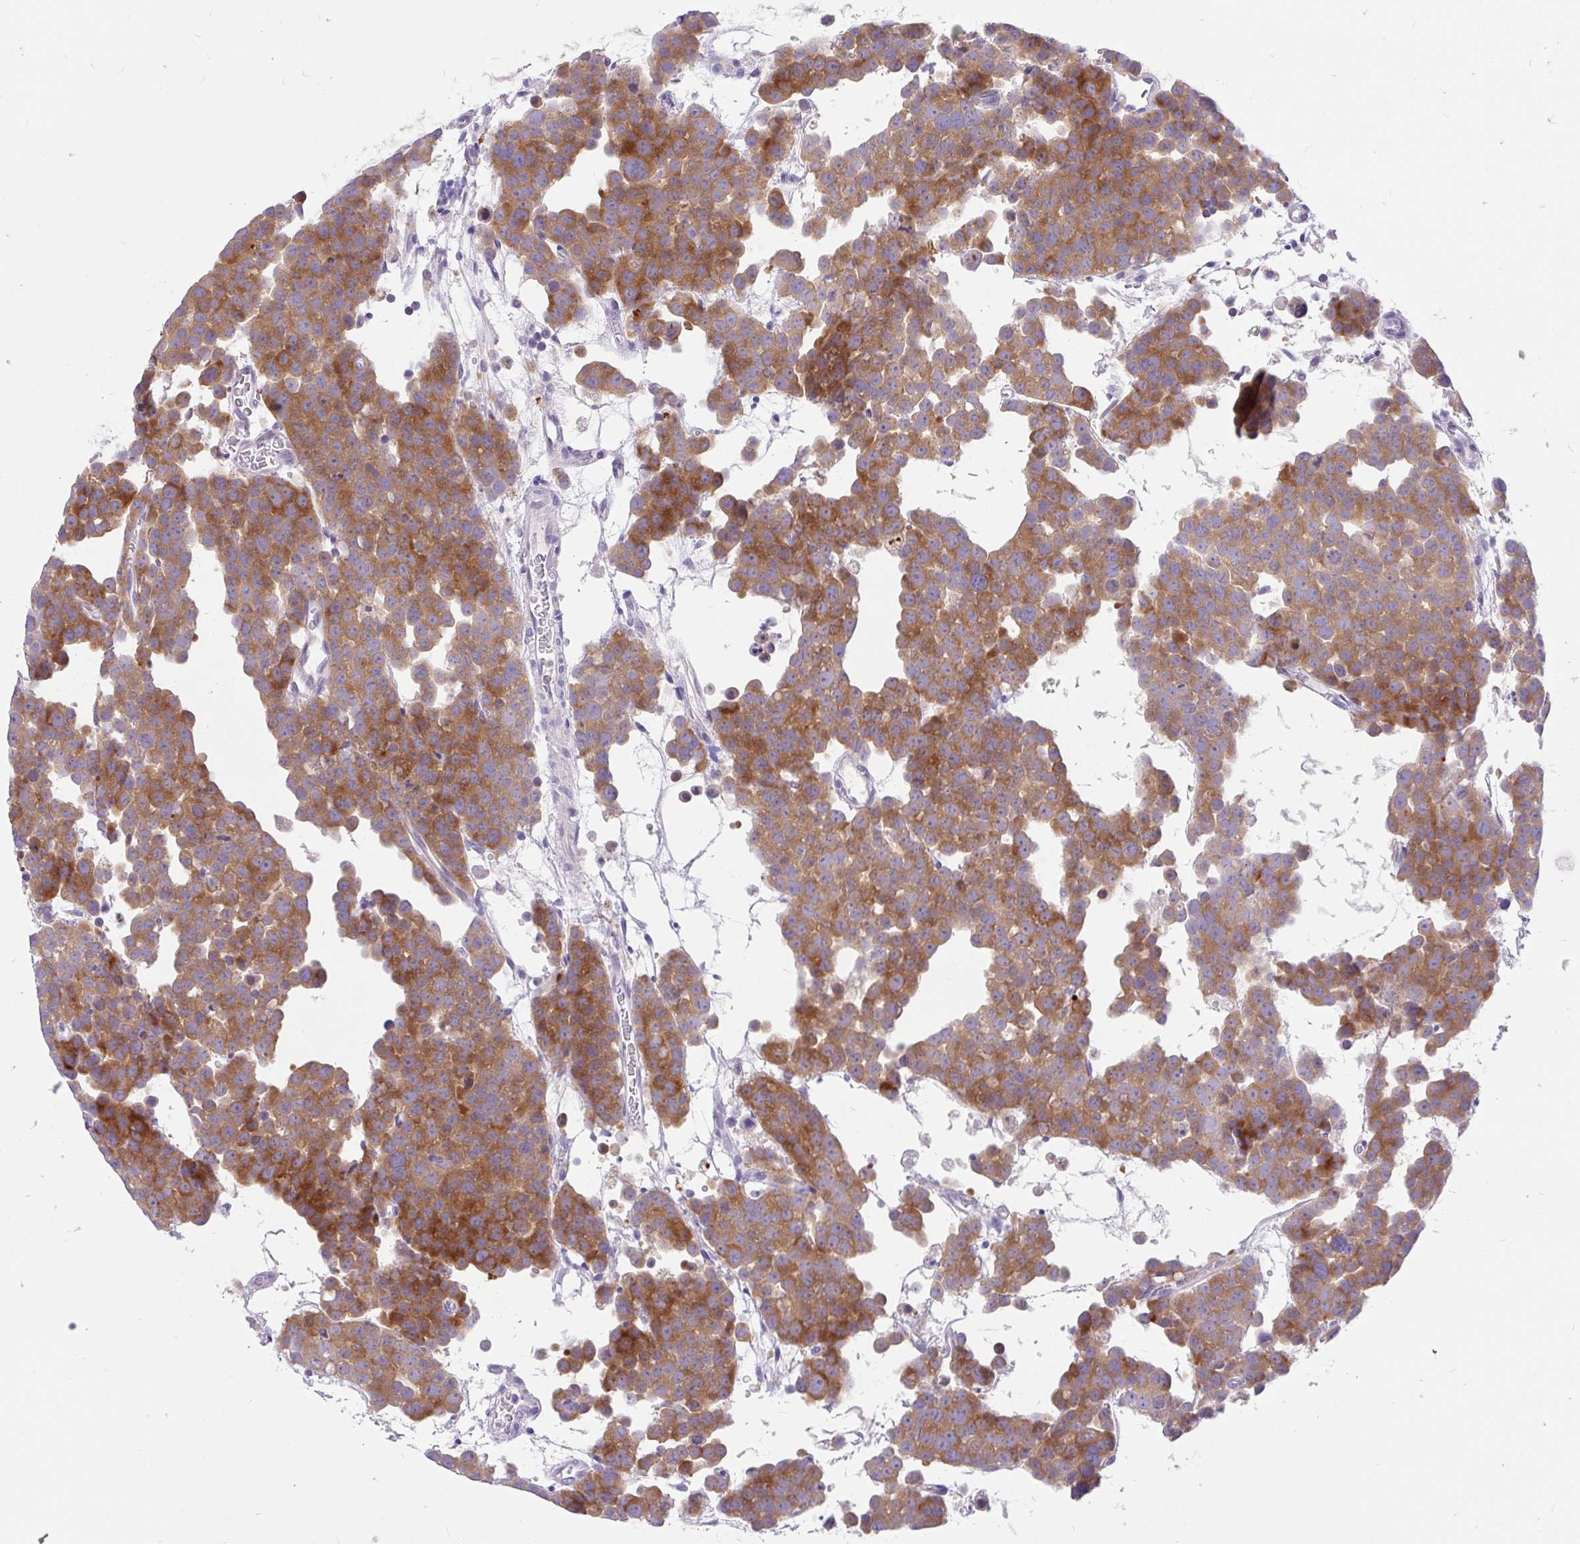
{"staining": {"intensity": "moderate", "quantity": ">75%", "location": "cytoplasmic/membranous"}, "tissue": "testis cancer", "cell_type": "Tumor cells", "image_type": "cancer", "snomed": [{"axis": "morphology", "description": "Seminoma, NOS"}, {"axis": "topography", "description": "Testis"}], "caption": "Immunohistochemical staining of testis cancer exhibits medium levels of moderate cytoplasmic/membranous protein expression in about >75% of tumor cells.", "gene": "KIAA2013", "patient": {"sex": "male", "age": 71}}